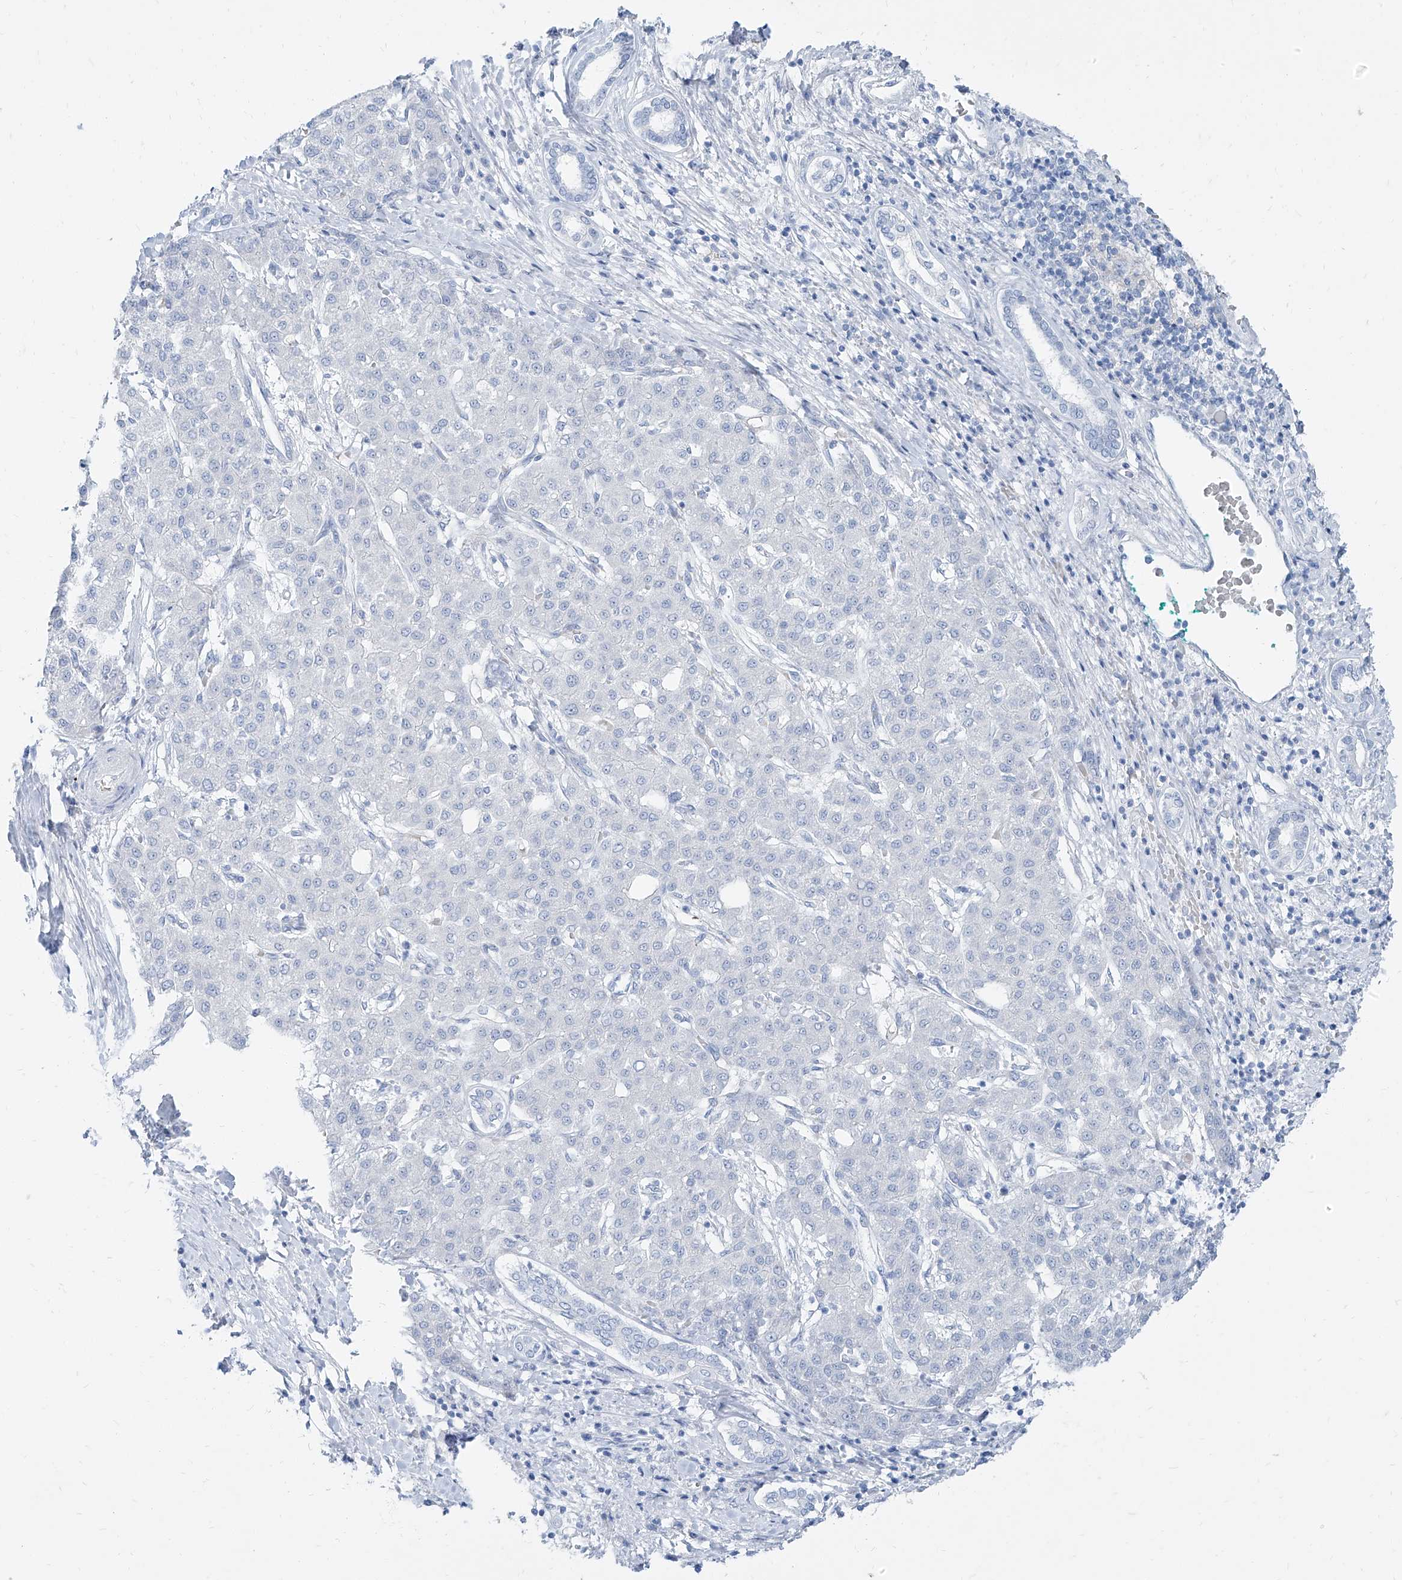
{"staining": {"intensity": "negative", "quantity": "none", "location": "none"}, "tissue": "liver cancer", "cell_type": "Tumor cells", "image_type": "cancer", "snomed": [{"axis": "morphology", "description": "Carcinoma, Hepatocellular, NOS"}, {"axis": "topography", "description": "Liver"}], "caption": "DAB immunohistochemical staining of liver cancer (hepatocellular carcinoma) displays no significant staining in tumor cells.", "gene": "TXLNB", "patient": {"sex": "male", "age": 65}}